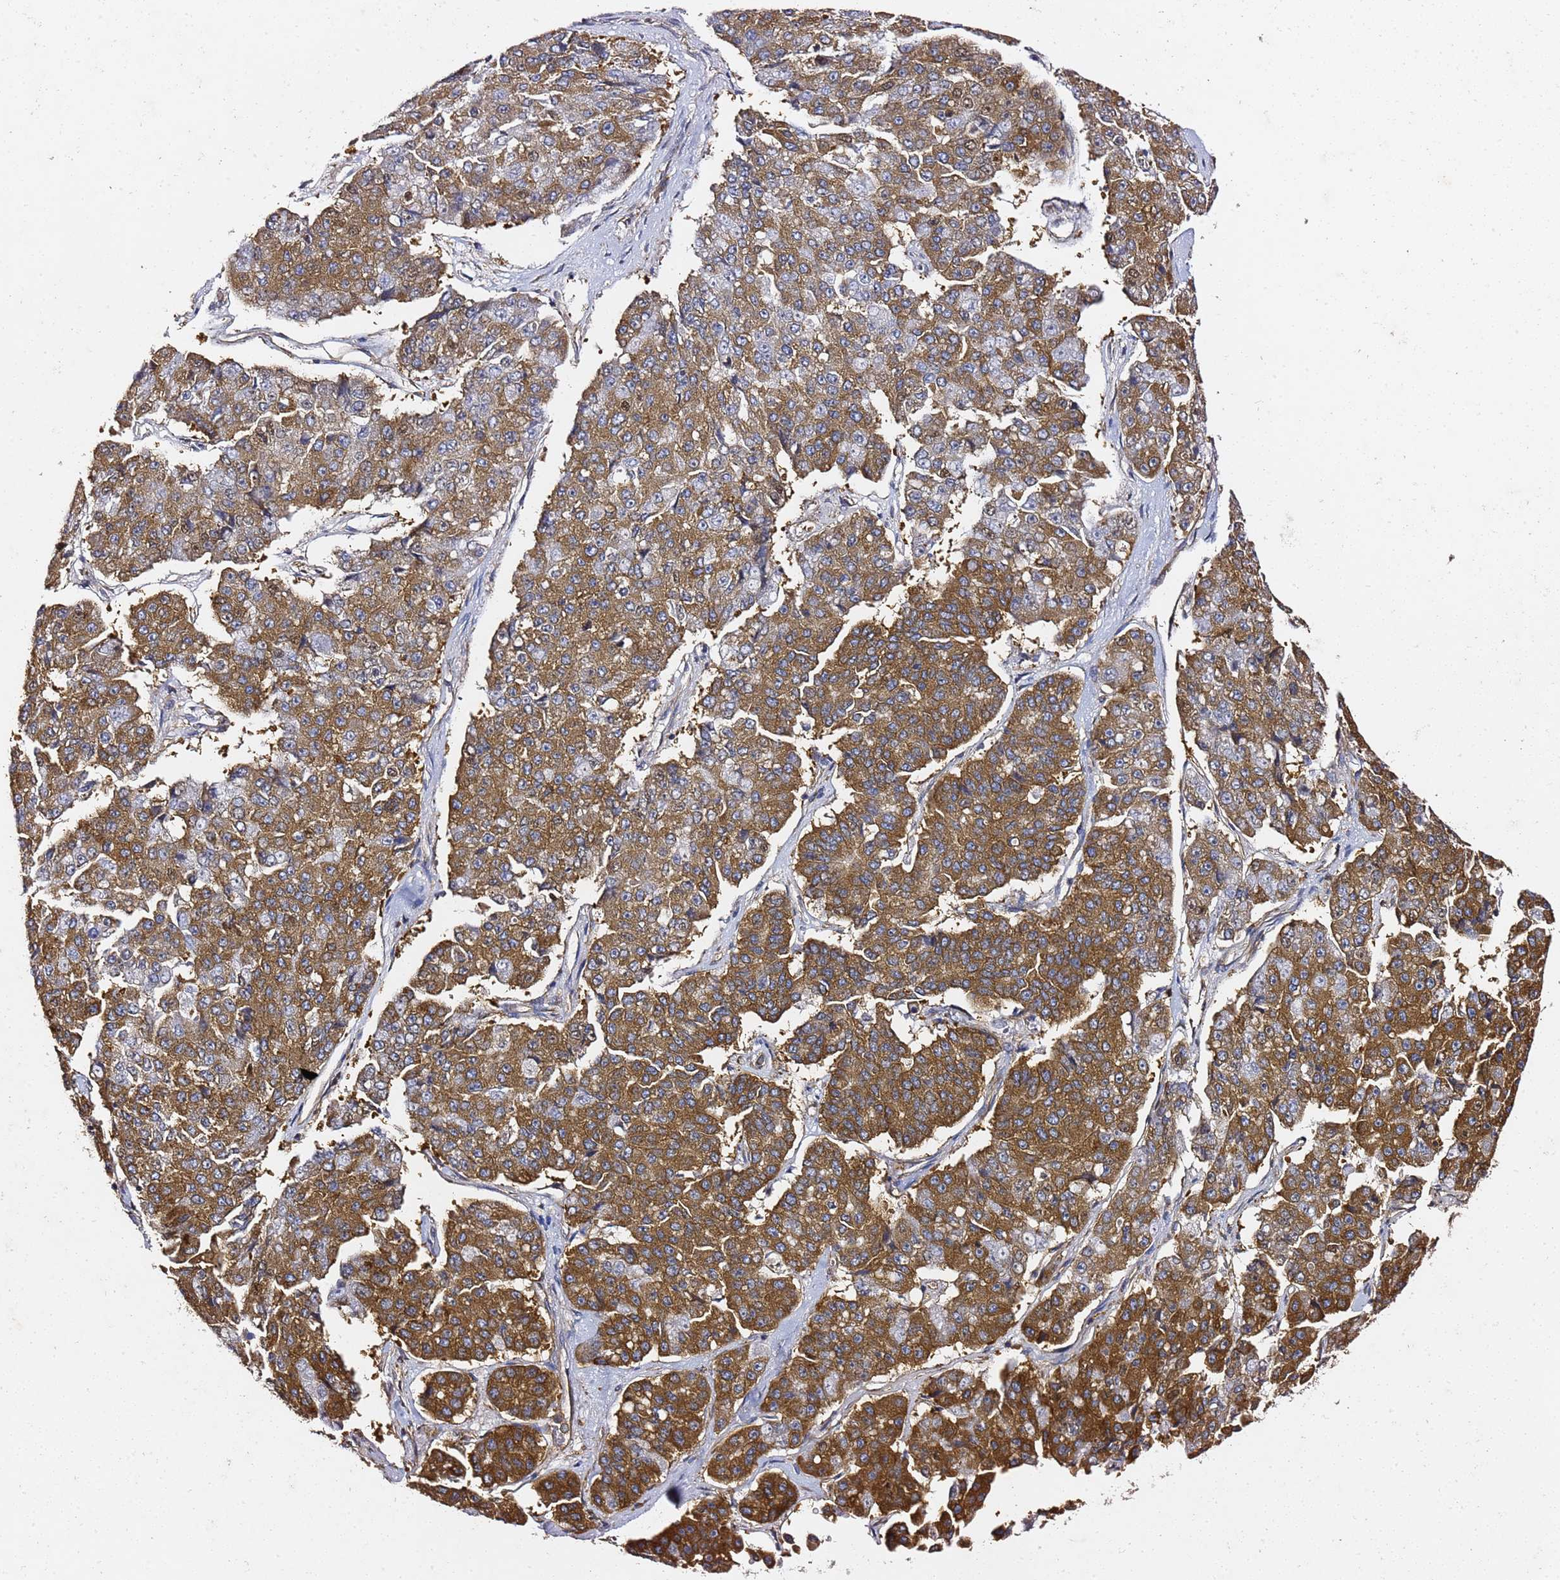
{"staining": {"intensity": "strong", "quantity": "25%-75%", "location": "cytoplasmic/membranous"}, "tissue": "pancreatic cancer", "cell_type": "Tumor cells", "image_type": "cancer", "snomed": [{"axis": "morphology", "description": "Adenocarcinoma, NOS"}, {"axis": "topography", "description": "Pancreas"}], "caption": "Pancreatic cancer tissue exhibits strong cytoplasmic/membranous expression in about 25%-75% of tumor cells, visualized by immunohistochemistry.", "gene": "TPST1", "patient": {"sex": "male", "age": 50}}